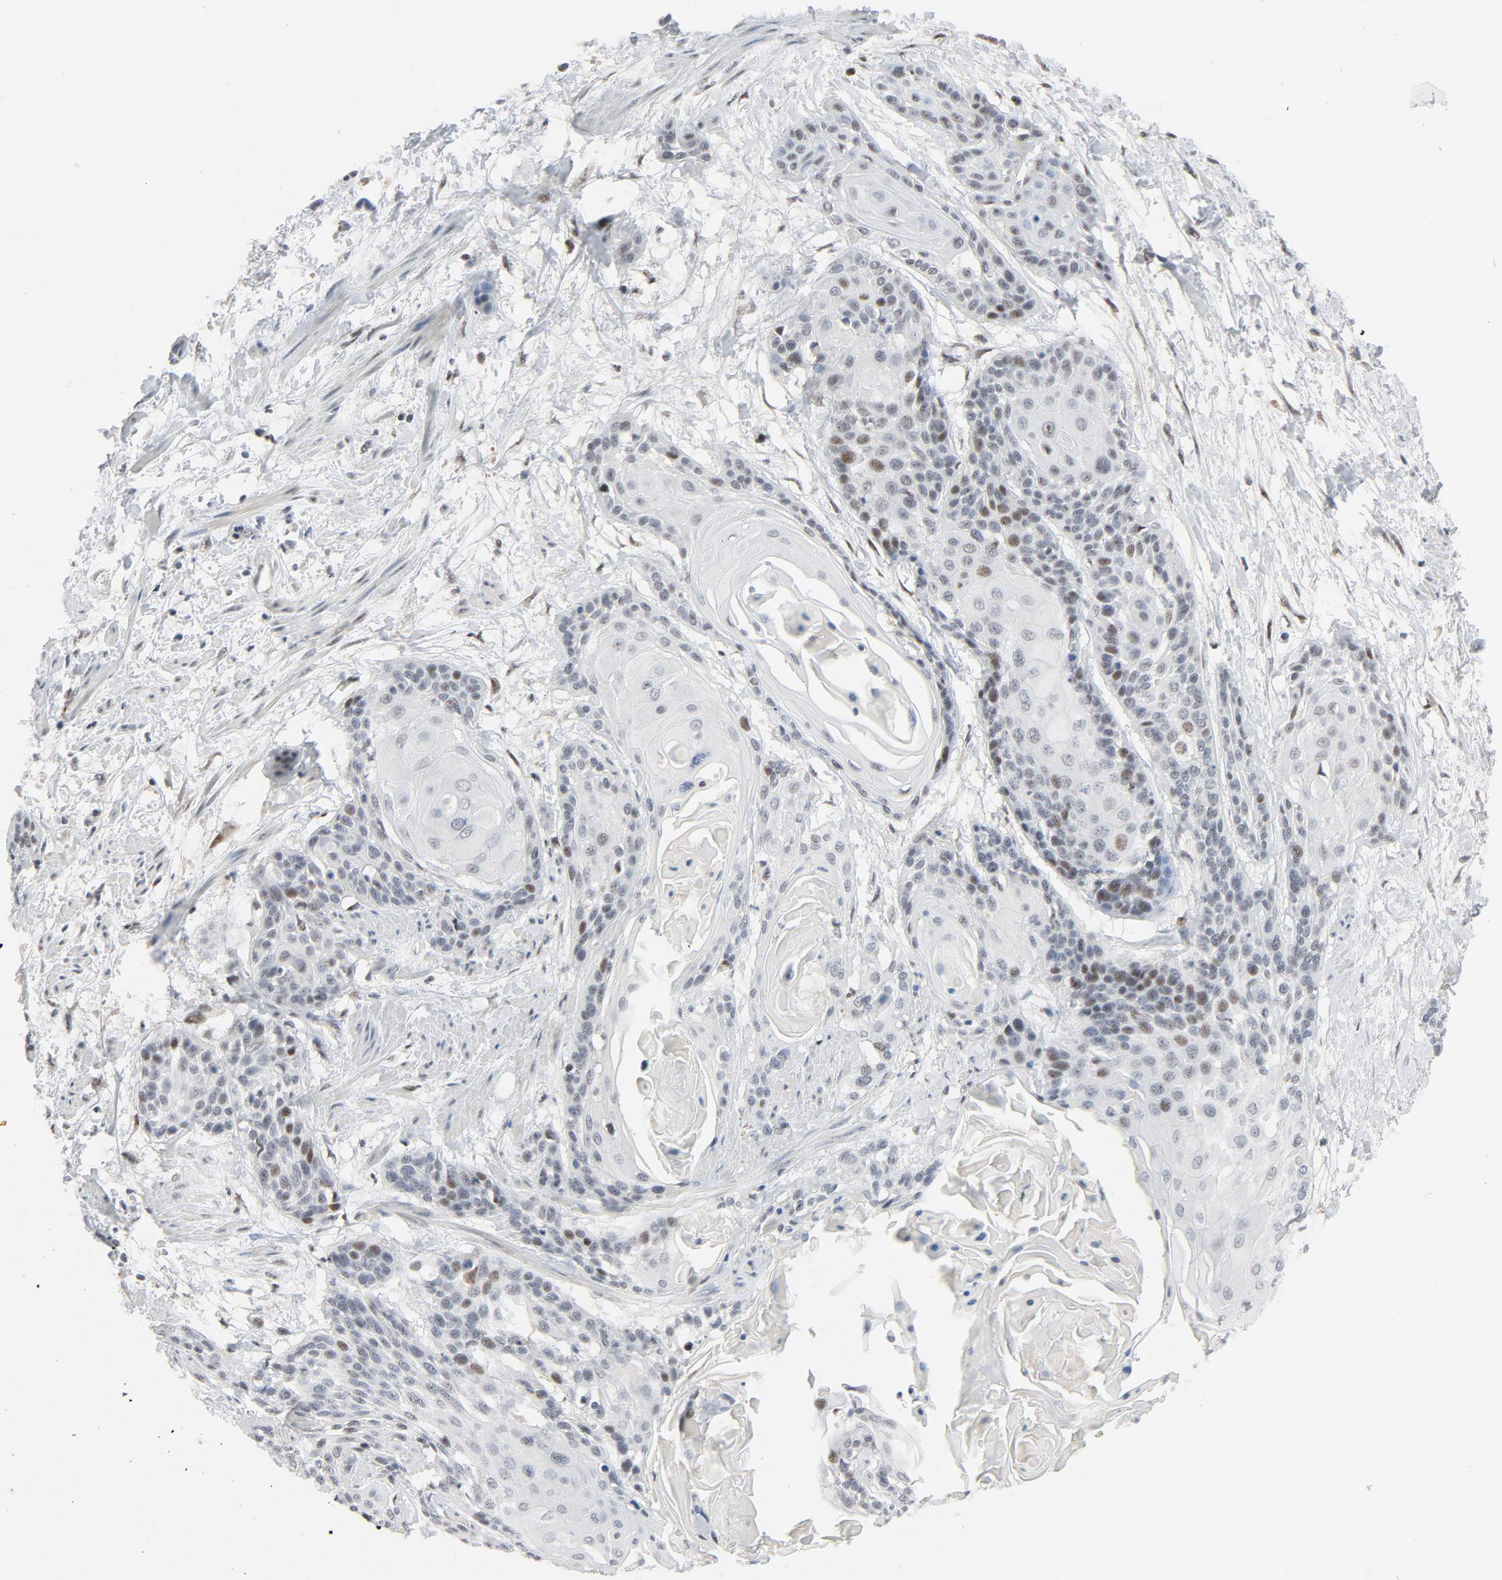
{"staining": {"intensity": "moderate", "quantity": "<25%", "location": "nuclear"}, "tissue": "cervical cancer", "cell_type": "Tumor cells", "image_type": "cancer", "snomed": [{"axis": "morphology", "description": "Squamous cell carcinoma, NOS"}, {"axis": "topography", "description": "Cervix"}], "caption": "This is an image of immunohistochemistry (IHC) staining of cervical cancer (squamous cell carcinoma), which shows moderate expression in the nuclear of tumor cells.", "gene": "FSCB", "patient": {"sex": "female", "age": 57}}